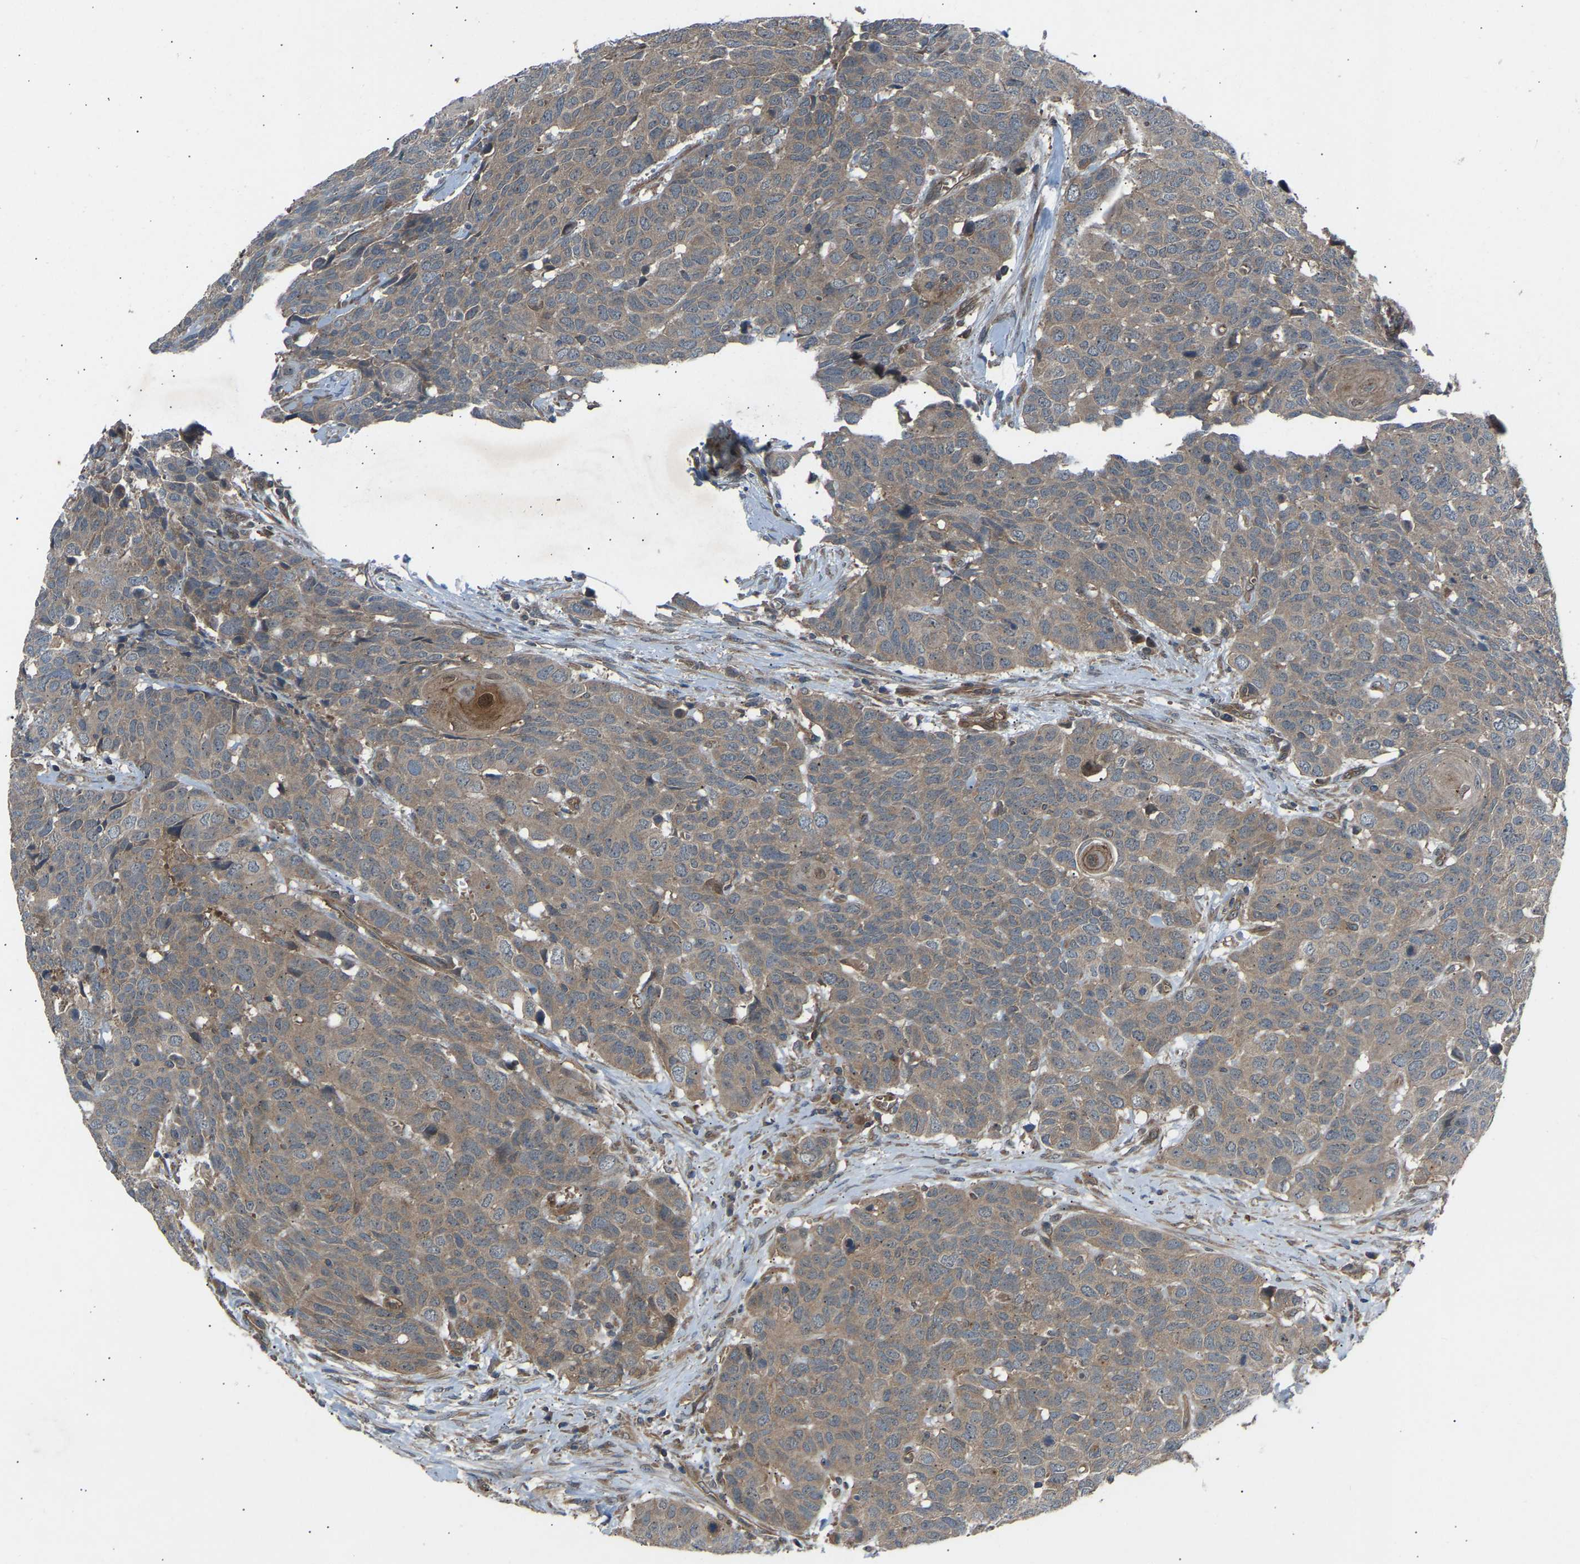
{"staining": {"intensity": "weak", "quantity": ">75%", "location": "cytoplasmic/membranous"}, "tissue": "head and neck cancer", "cell_type": "Tumor cells", "image_type": "cancer", "snomed": [{"axis": "morphology", "description": "Squamous cell carcinoma, NOS"}, {"axis": "topography", "description": "Head-Neck"}], "caption": "Approximately >75% of tumor cells in head and neck cancer show weak cytoplasmic/membranous protein expression as visualized by brown immunohistochemical staining.", "gene": "GAS2L1", "patient": {"sex": "male", "age": 66}}